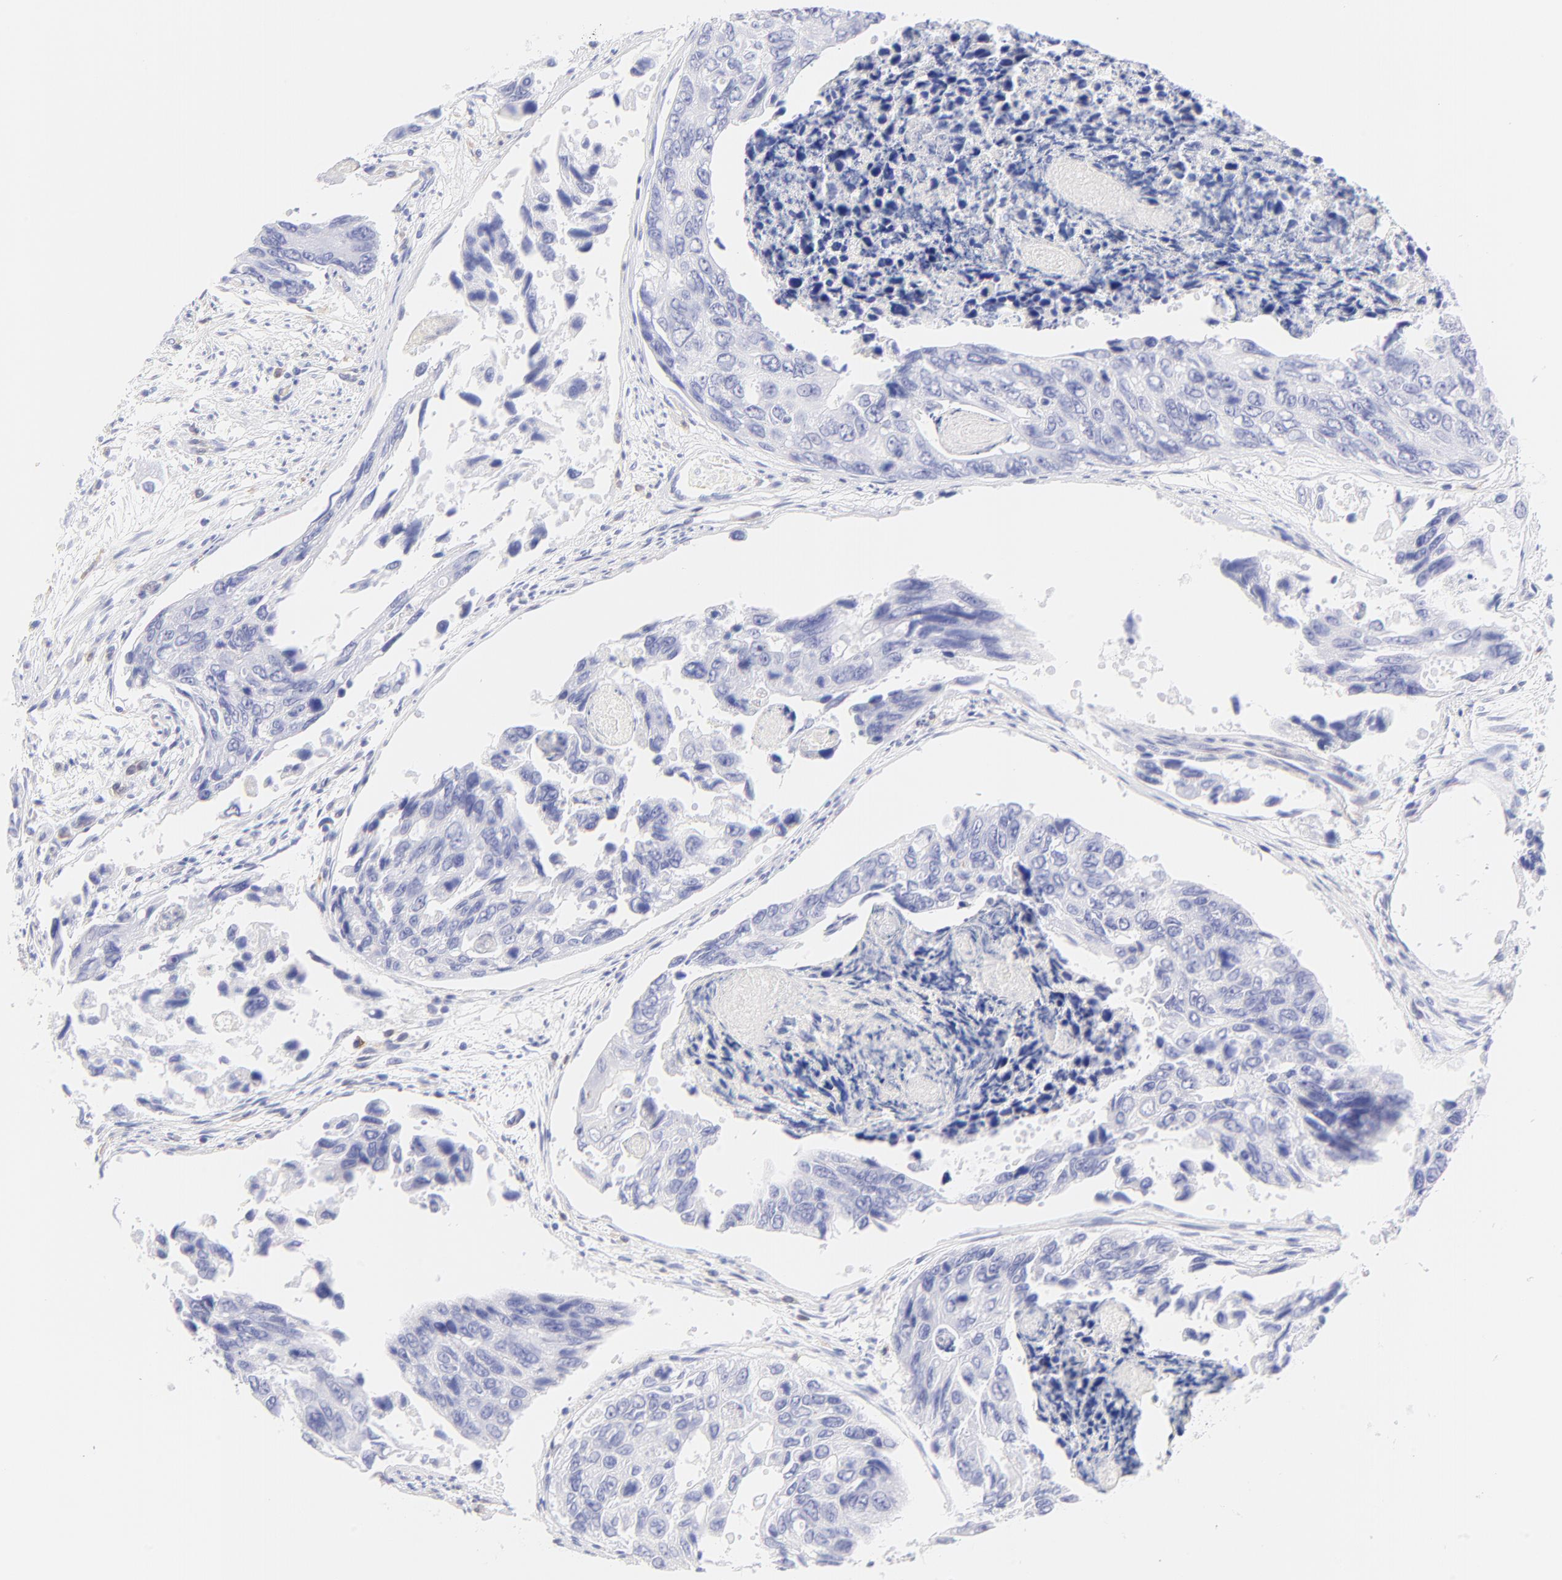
{"staining": {"intensity": "negative", "quantity": "none", "location": "none"}, "tissue": "colorectal cancer", "cell_type": "Tumor cells", "image_type": "cancer", "snomed": [{"axis": "morphology", "description": "Adenocarcinoma, NOS"}, {"axis": "topography", "description": "Colon"}], "caption": "Tumor cells show no significant protein staining in colorectal adenocarcinoma.", "gene": "IRAG2", "patient": {"sex": "female", "age": 86}}